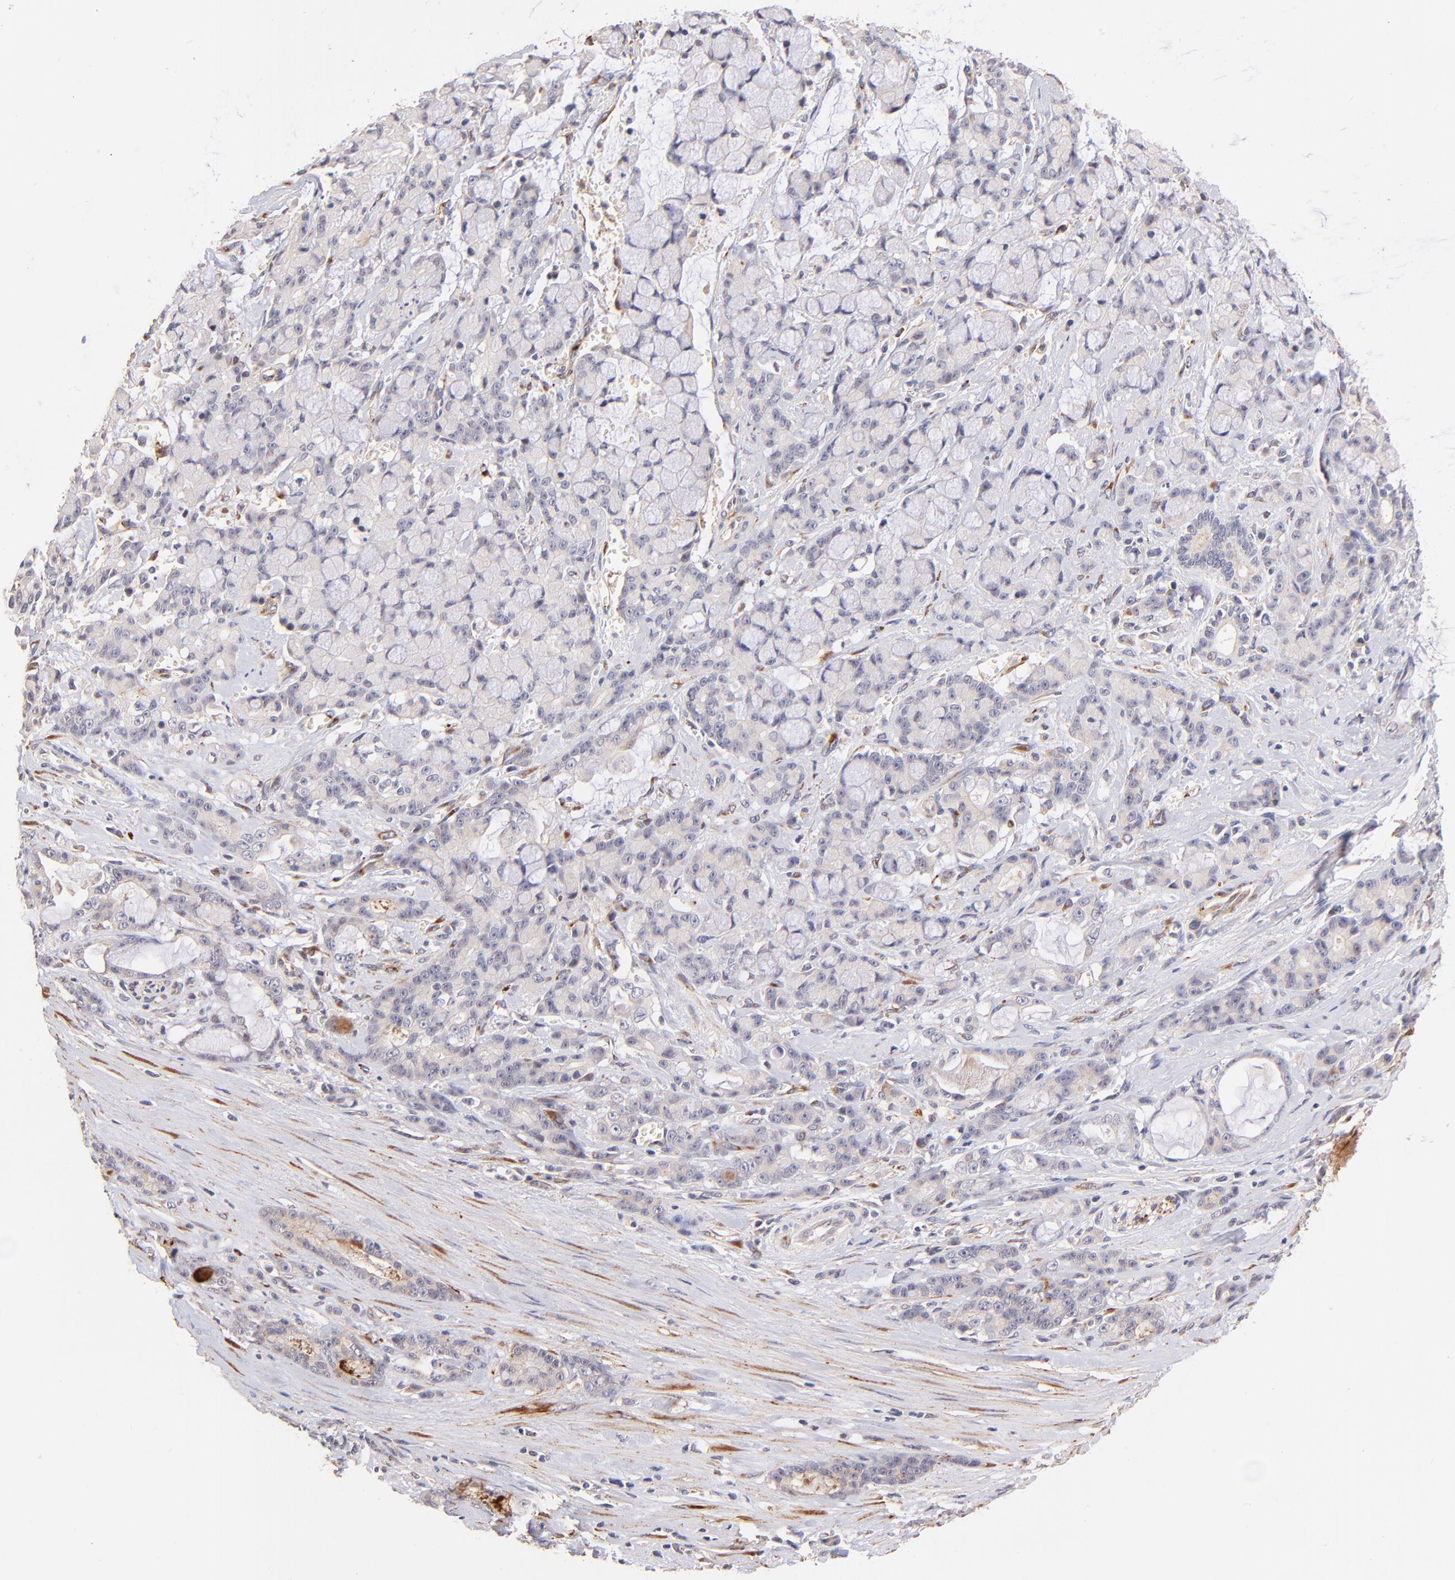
{"staining": {"intensity": "weak", "quantity": "<25%", "location": "cytoplasmic/membranous"}, "tissue": "pancreatic cancer", "cell_type": "Tumor cells", "image_type": "cancer", "snomed": [{"axis": "morphology", "description": "Adenocarcinoma, NOS"}, {"axis": "topography", "description": "Pancreas"}], "caption": "Photomicrograph shows no significant protein staining in tumor cells of pancreatic cancer (adenocarcinoma). (DAB immunohistochemistry visualized using brightfield microscopy, high magnification).", "gene": "SPARC", "patient": {"sex": "female", "age": 73}}